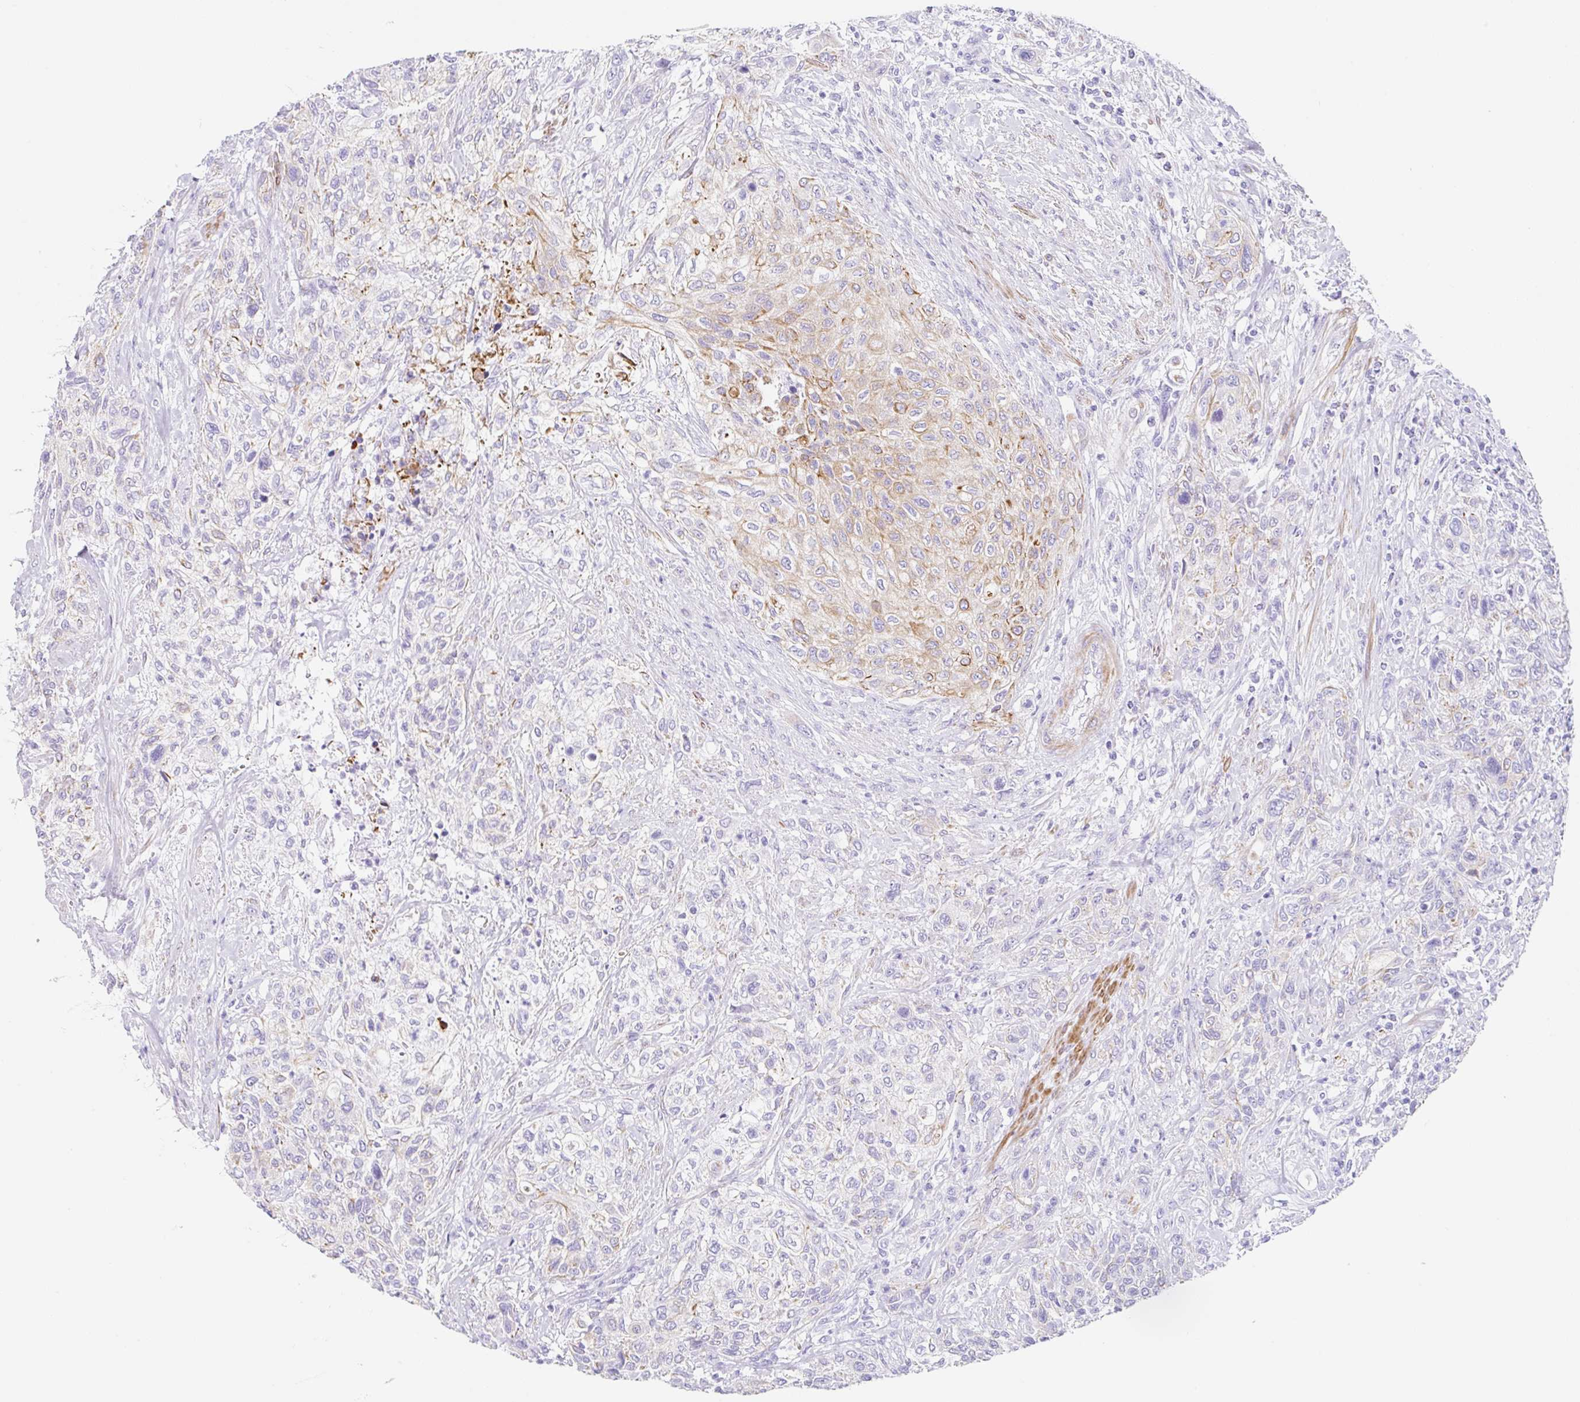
{"staining": {"intensity": "moderate", "quantity": "<25%", "location": "cytoplasmic/membranous"}, "tissue": "urothelial cancer", "cell_type": "Tumor cells", "image_type": "cancer", "snomed": [{"axis": "morphology", "description": "Normal tissue, NOS"}, {"axis": "morphology", "description": "Urothelial carcinoma, NOS"}, {"axis": "topography", "description": "Urinary bladder"}, {"axis": "topography", "description": "Peripheral nerve tissue"}], "caption": "High-power microscopy captured an immunohistochemistry (IHC) micrograph of transitional cell carcinoma, revealing moderate cytoplasmic/membranous positivity in about <25% of tumor cells.", "gene": "CLDND2", "patient": {"sex": "male", "age": 35}}